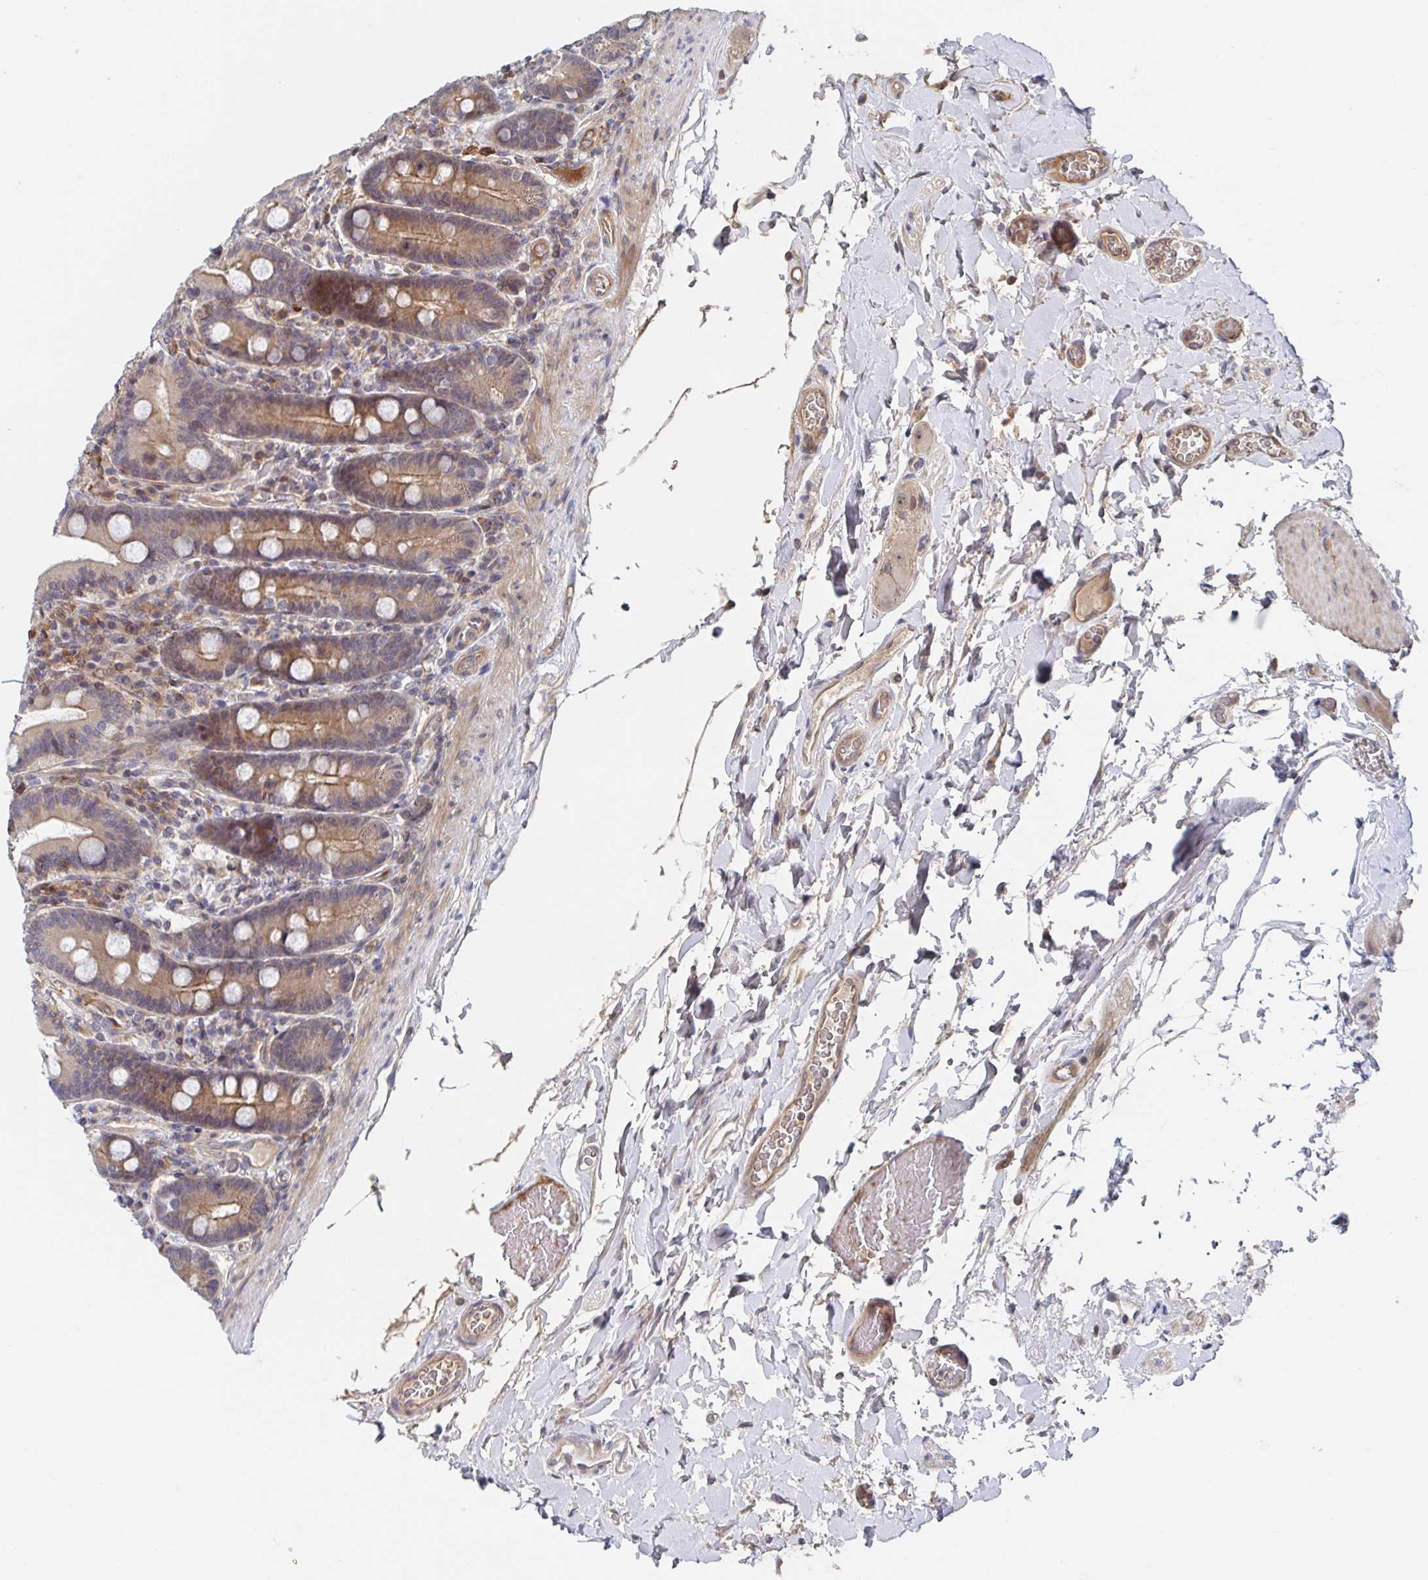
{"staining": {"intensity": "moderate", "quantity": "25%-75%", "location": "cytoplasmic/membranous"}, "tissue": "duodenum", "cell_type": "Glandular cells", "image_type": "normal", "snomed": [{"axis": "morphology", "description": "Normal tissue, NOS"}, {"axis": "topography", "description": "Duodenum"}], "caption": "A histopathology image showing moderate cytoplasmic/membranous expression in about 25%-75% of glandular cells in normal duodenum, as visualized by brown immunohistochemical staining.", "gene": "DHRS12", "patient": {"sex": "female", "age": 62}}